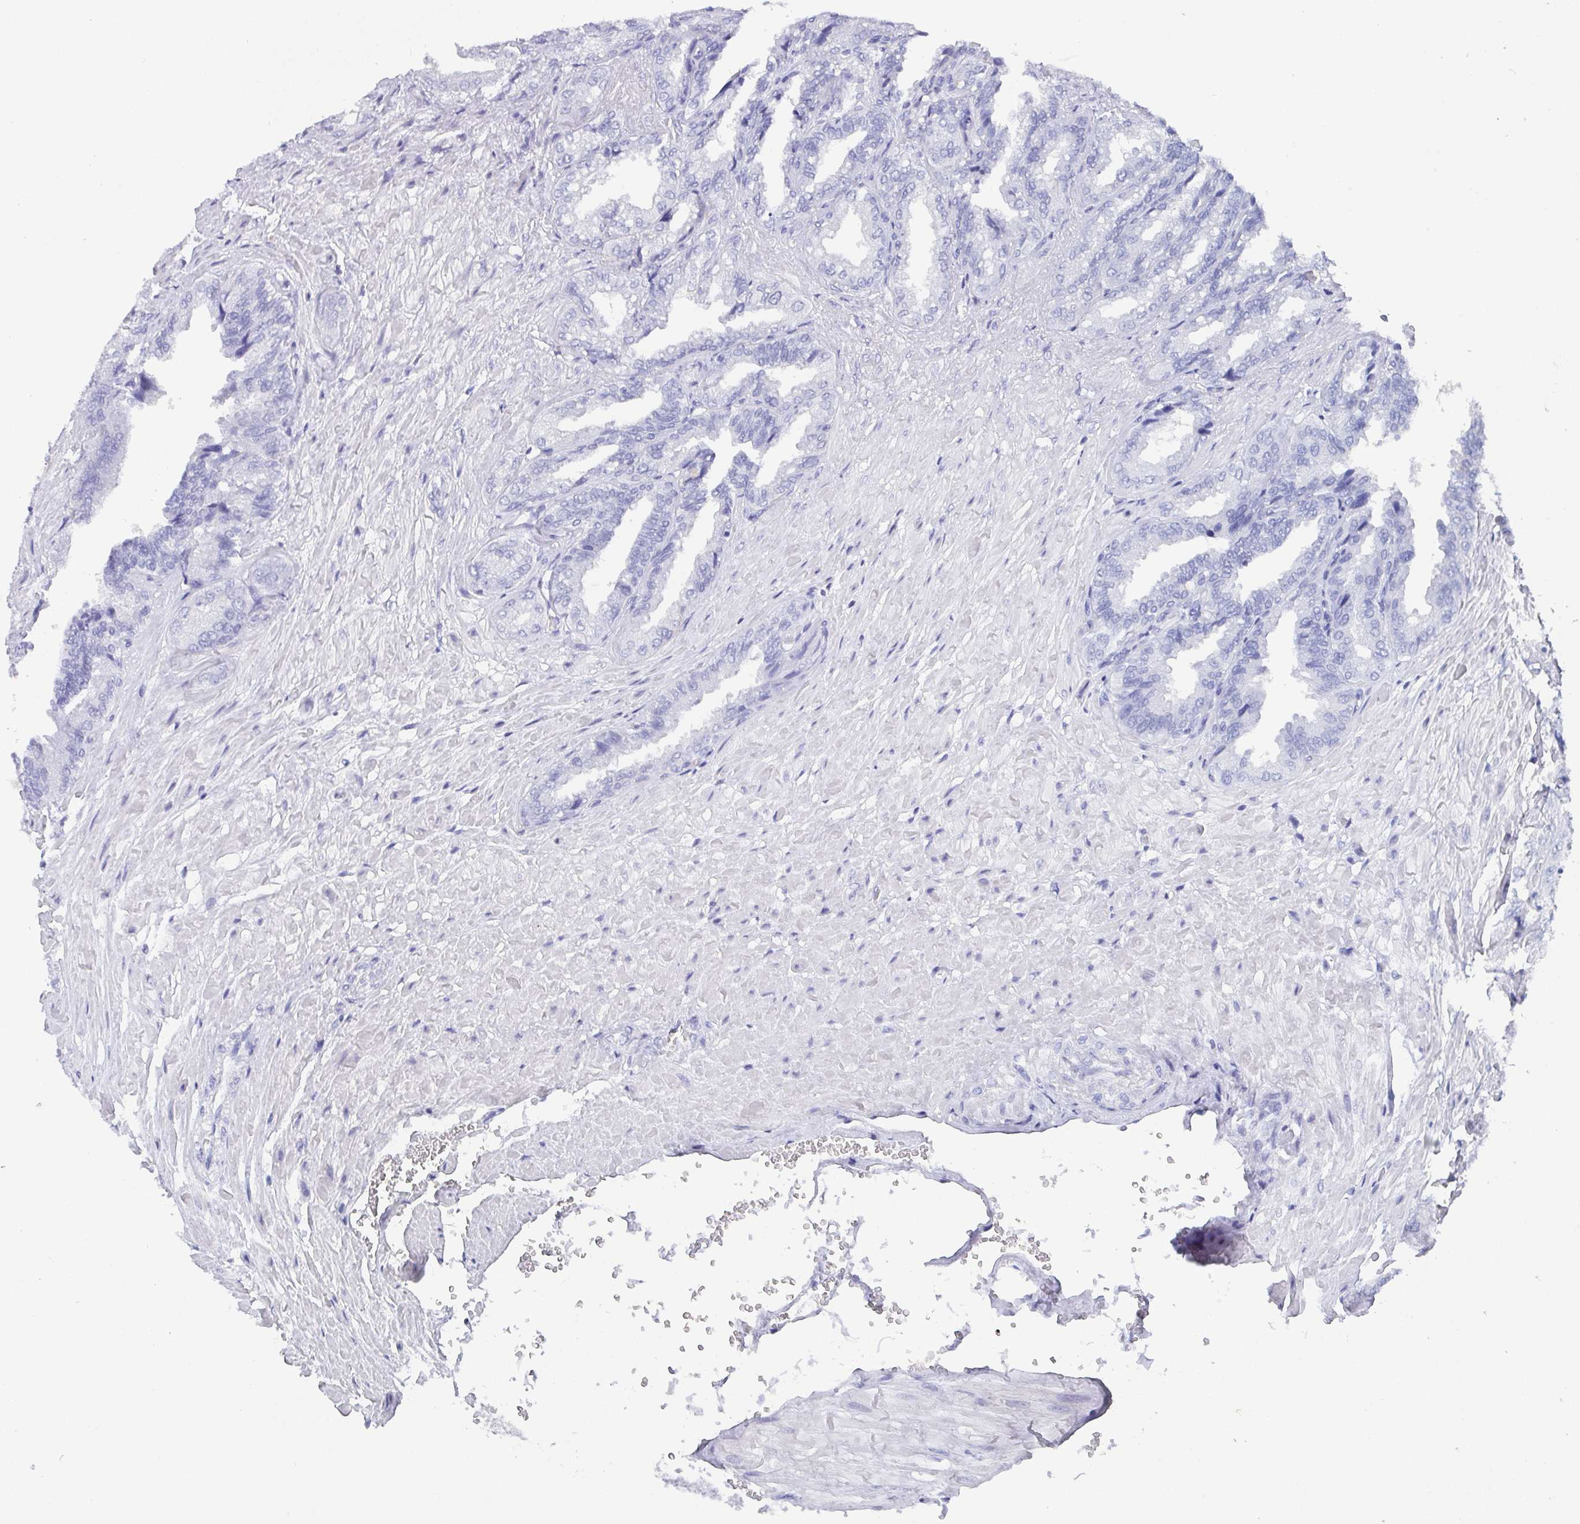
{"staining": {"intensity": "negative", "quantity": "none", "location": "none"}, "tissue": "seminal vesicle", "cell_type": "Glandular cells", "image_type": "normal", "snomed": [{"axis": "morphology", "description": "Normal tissue, NOS"}, {"axis": "topography", "description": "Seminal veicle"}], "caption": "This histopathology image is of benign seminal vesicle stained with immunohistochemistry (IHC) to label a protein in brown with the nuclei are counter-stained blue. There is no expression in glandular cells.", "gene": "SCGN", "patient": {"sex": "male", "age": 68}}